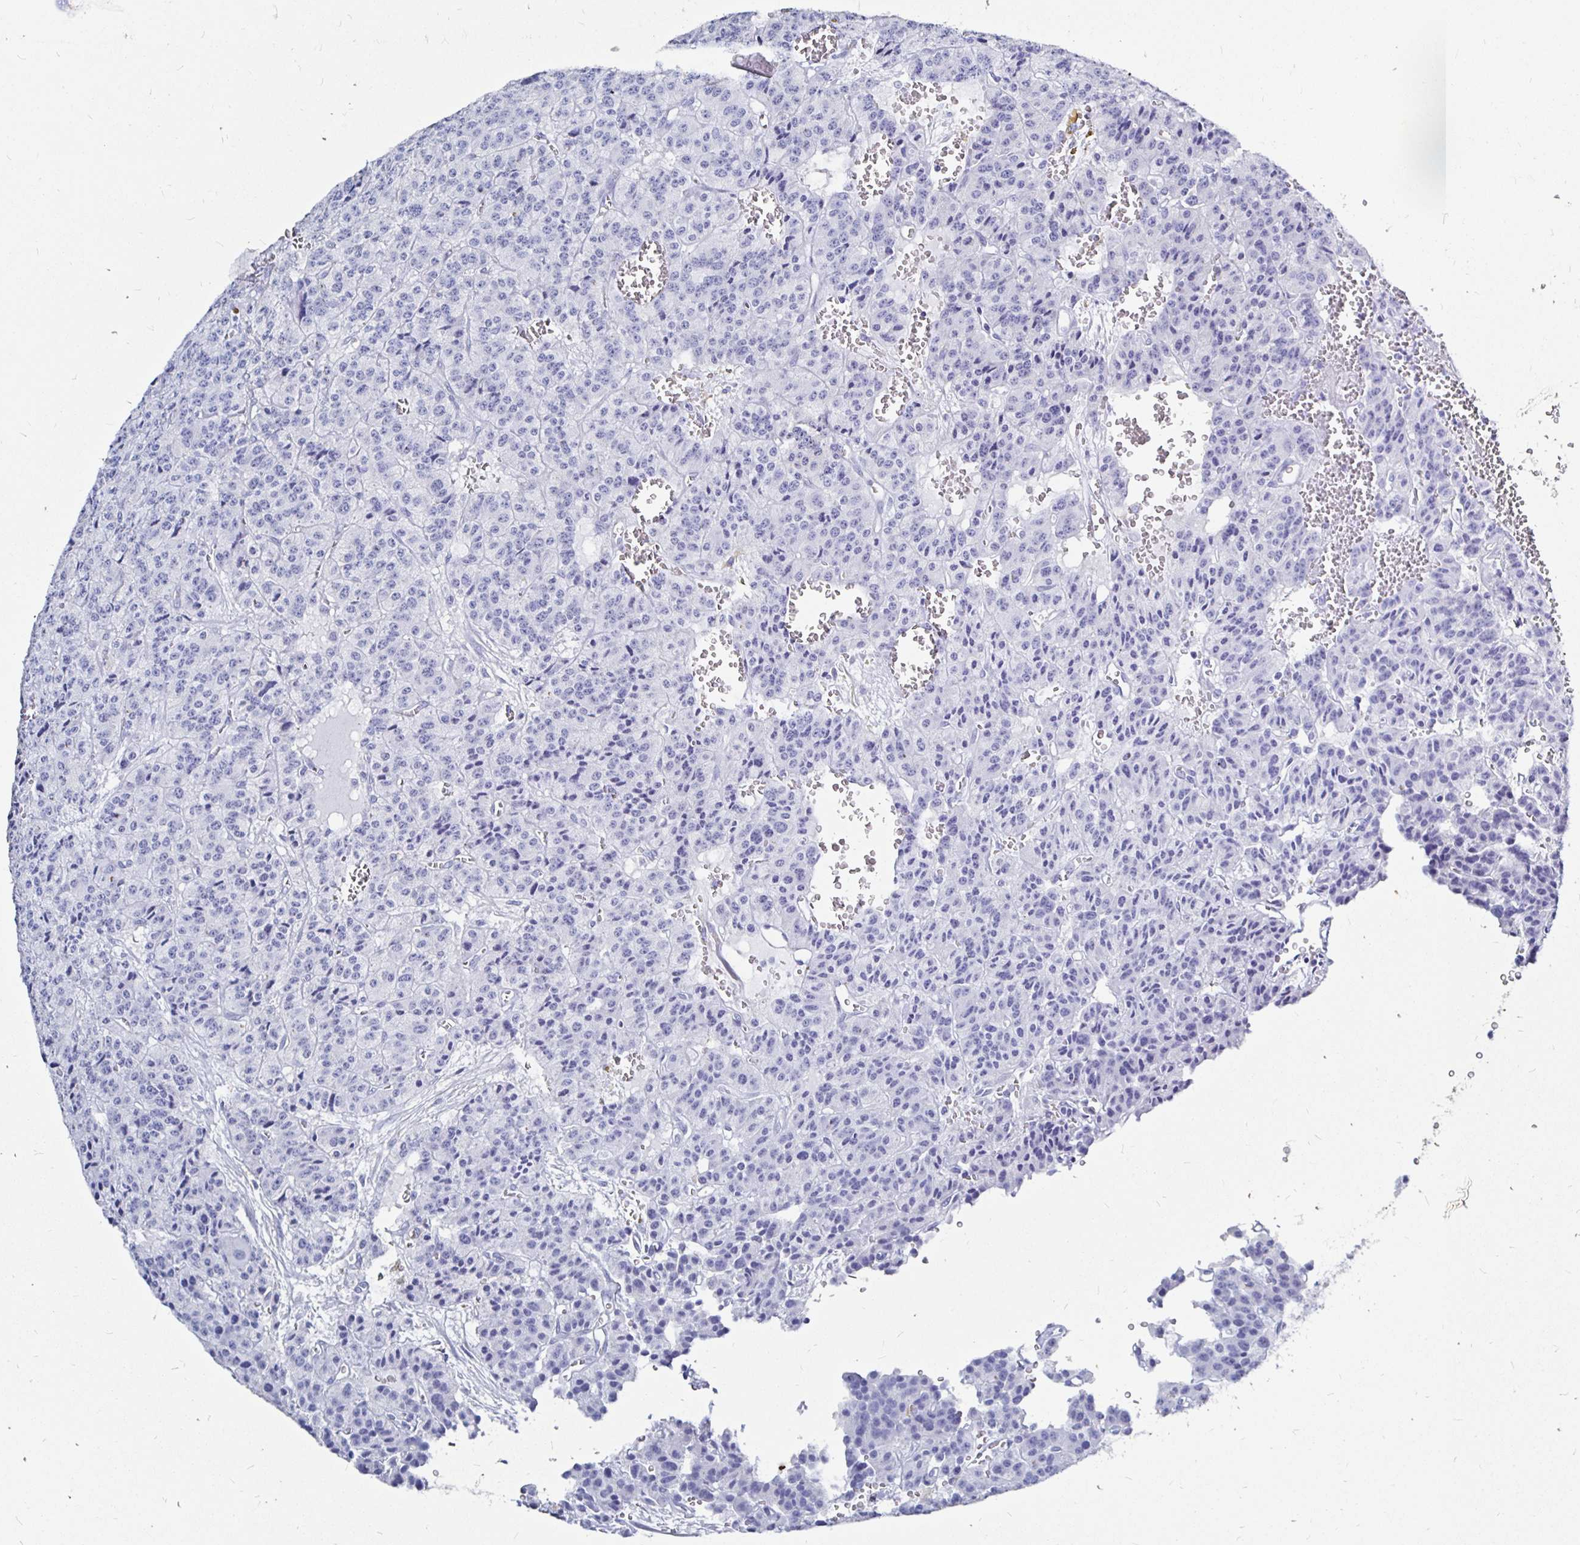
{"staining": {"intensity": "negative", "quantity": "none", "location": "none"}, "tissue": "carcinoid", "cell_type": "Tumor cells", "image_type": "cancer", "snomed": [{"axis": "morphology", "description": "Carcinoid, malignant, NOS"}, {"axis": "topography", "description": "Lung"}], "caption": "A photomicrograph of human carcinoid is negative for staining in tumor cells.", "gene": "LUZP4", "patient": {"sex": "female", "age": 71}}